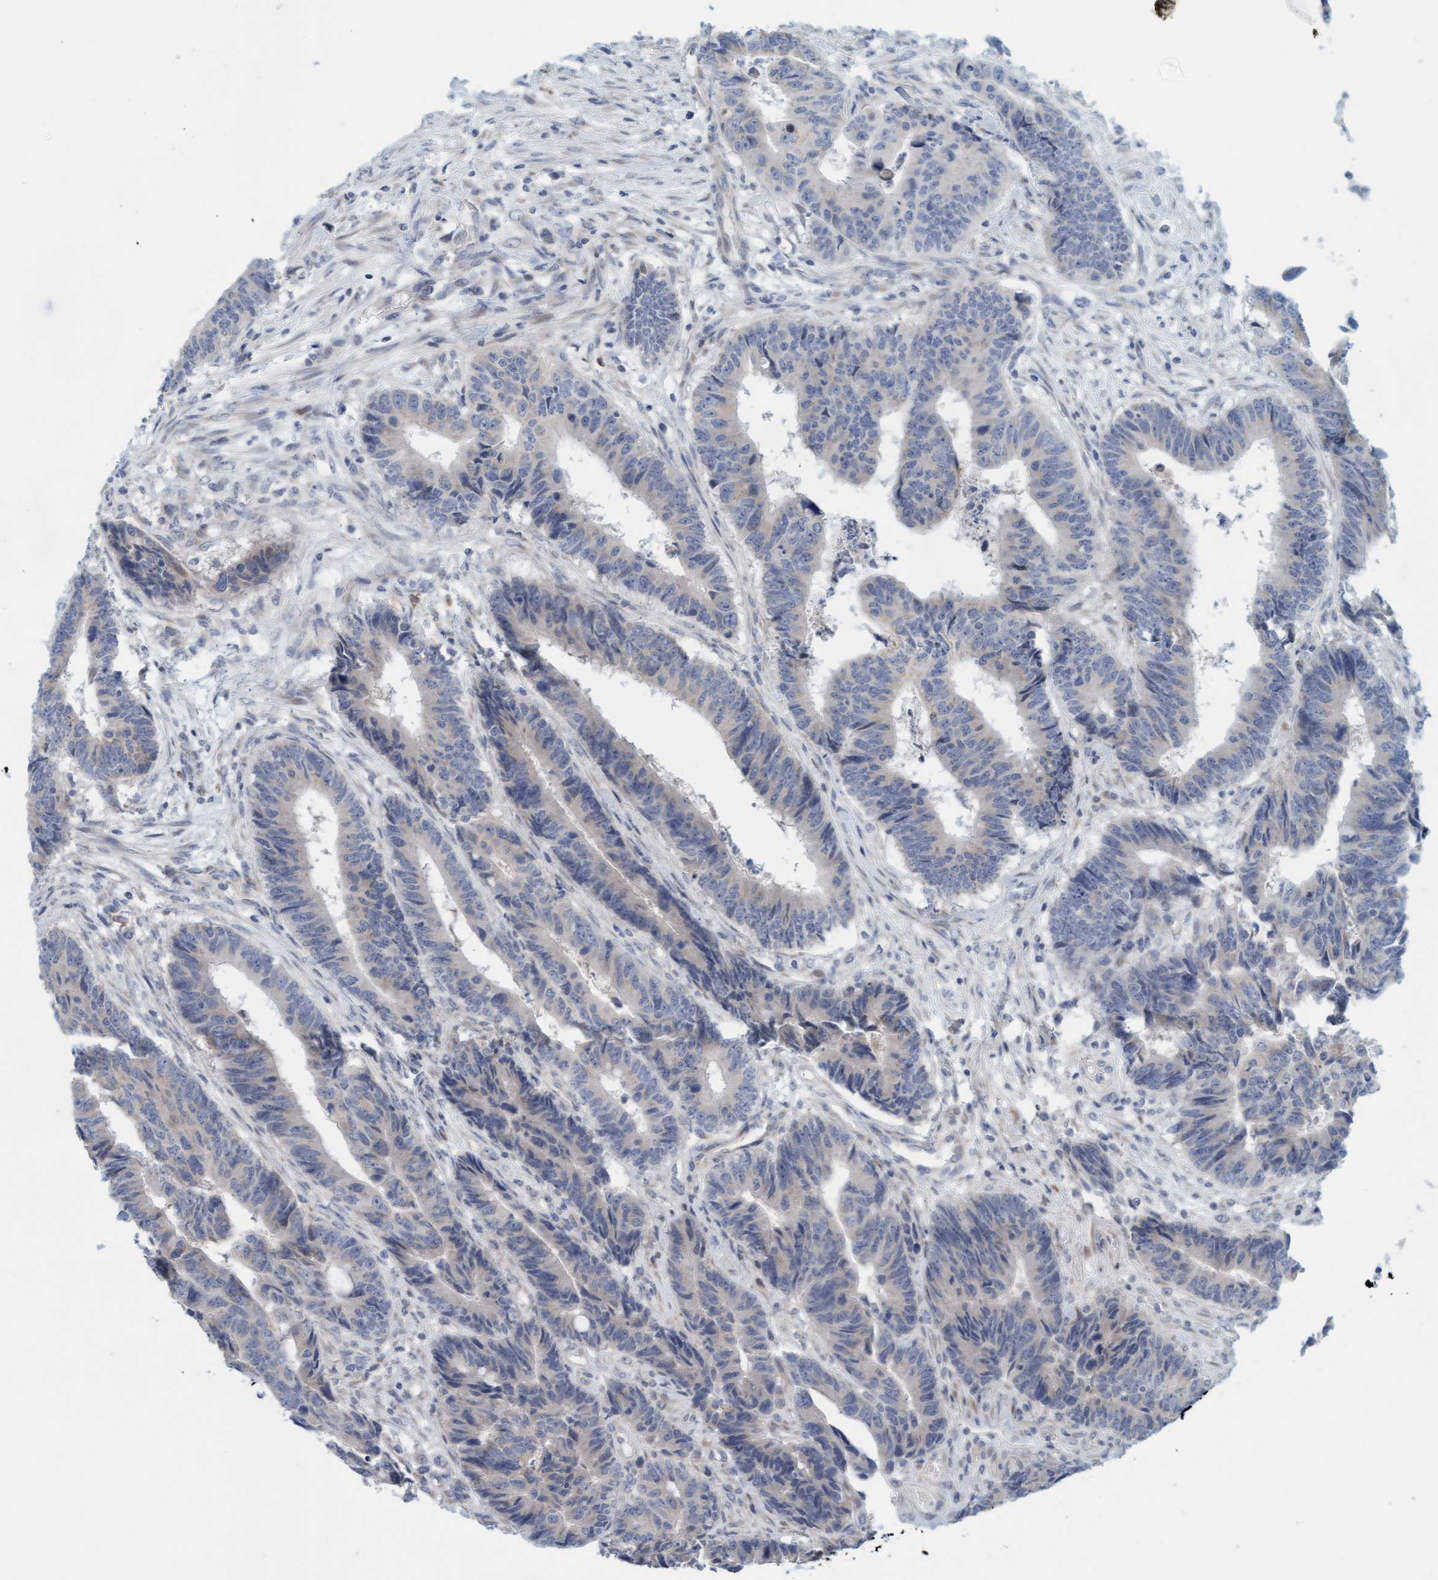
{"staining": {"intensity": "negative", "quantity": "none", "location": "none"}, "tissue": "colorectal cancer", "cell_type": "Tumor cells", "image_type": "cancer", "snomed": [{"axis": "morphology", "description": "Adenocarcinoma, NOS"}, {"axis": "topography", "description": "Rectum"}], "caption": "Immunohistochemical staining of colorectal cancer (adenocarcinoma) reveals no significant expression in tumor cells.", "gene": "ZC3H3", "patient": {"sex": "male", "age": 84}}